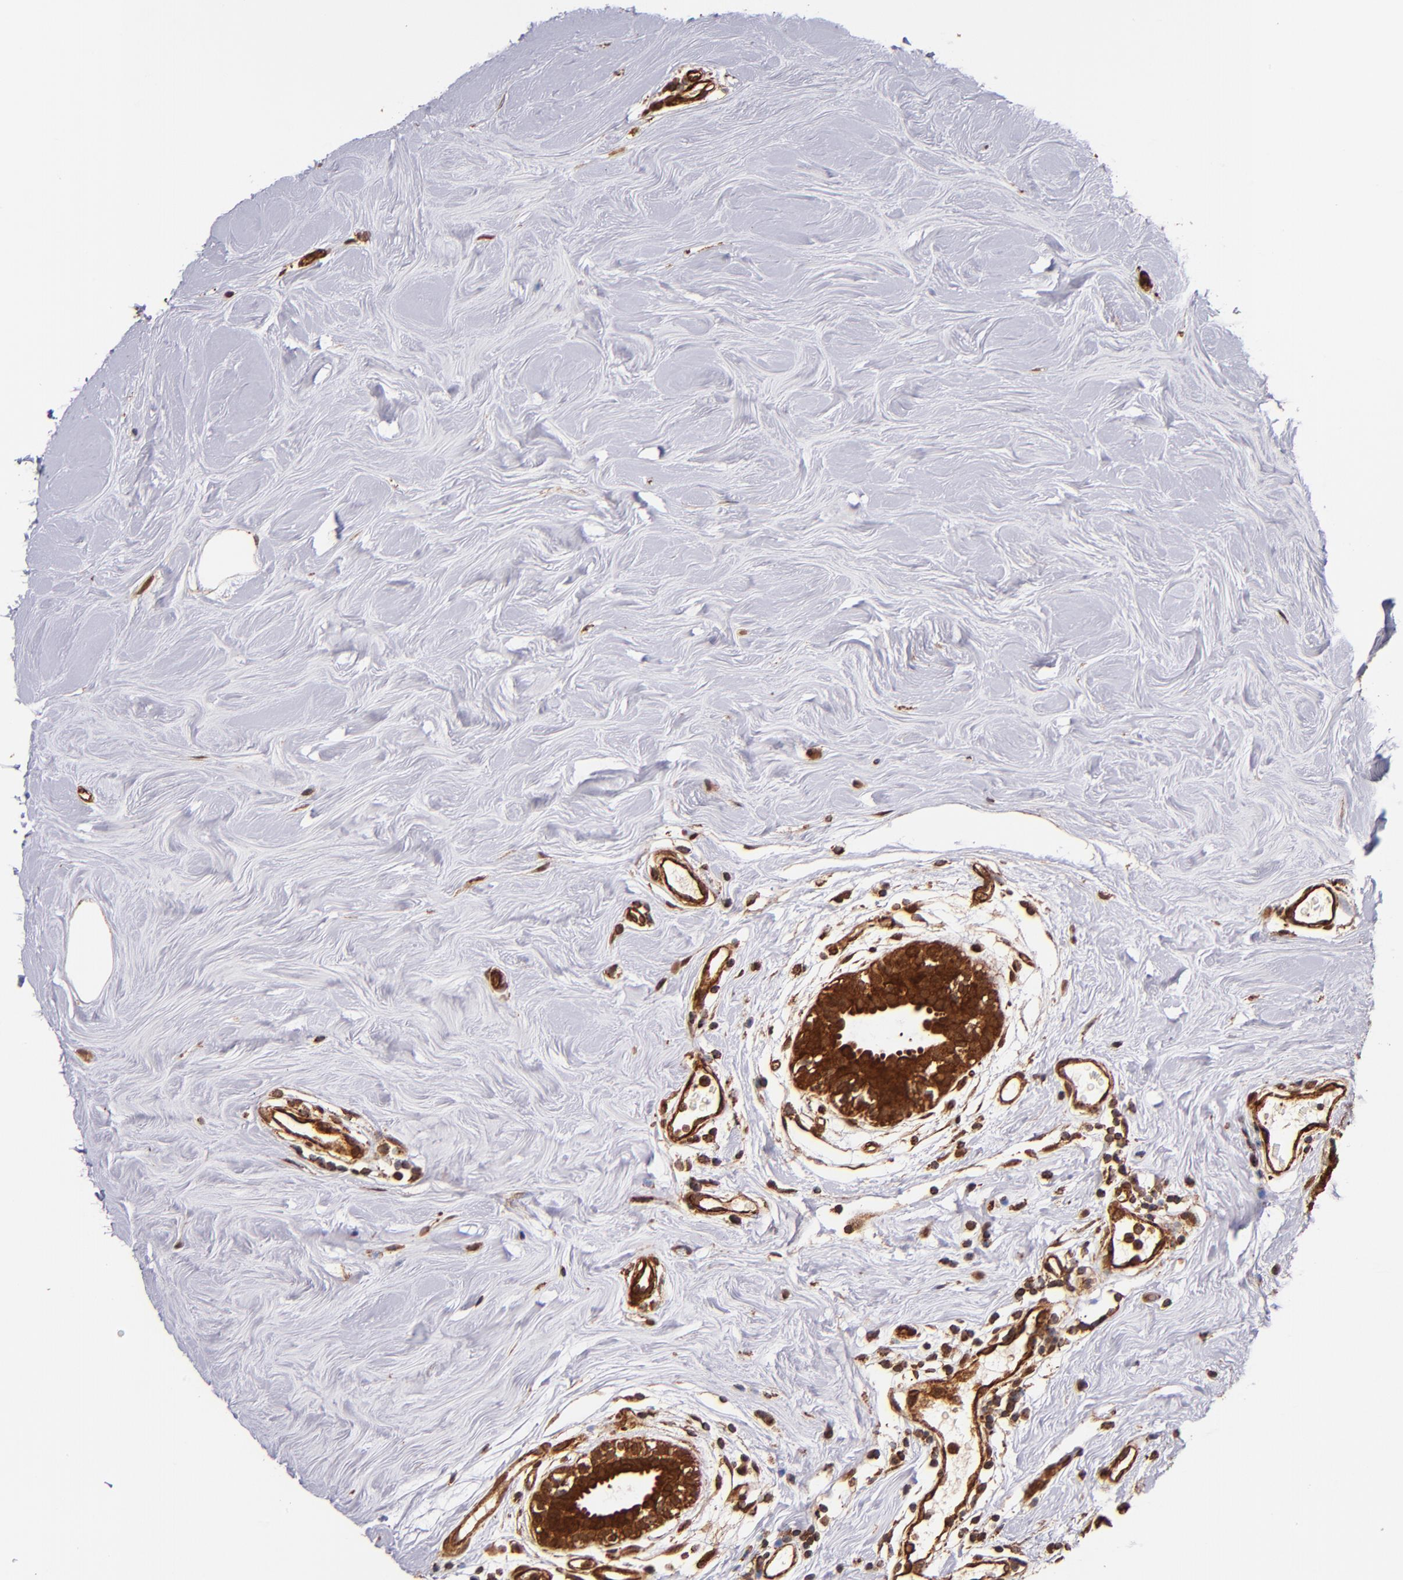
{"staining": {"intensity": "strong", "quantity": ">75%", "location": "cytoplasmic/membranous"}, "tissue": "breast cancer", "cell_type": "Tumor cells", "image_type": "cancer", "snomed": [{"axis": "morphology", "description": "Duct carcinoma"}, {"axis": "topography", "description": "Breast"}], "caption": "Tumor cells exhibit high levels of strong cytoplasmic/membranous positivity in about >75% of cells in breast cancer.", "gene": "STX8", "patient": {"sex": "female", "age": 40}}